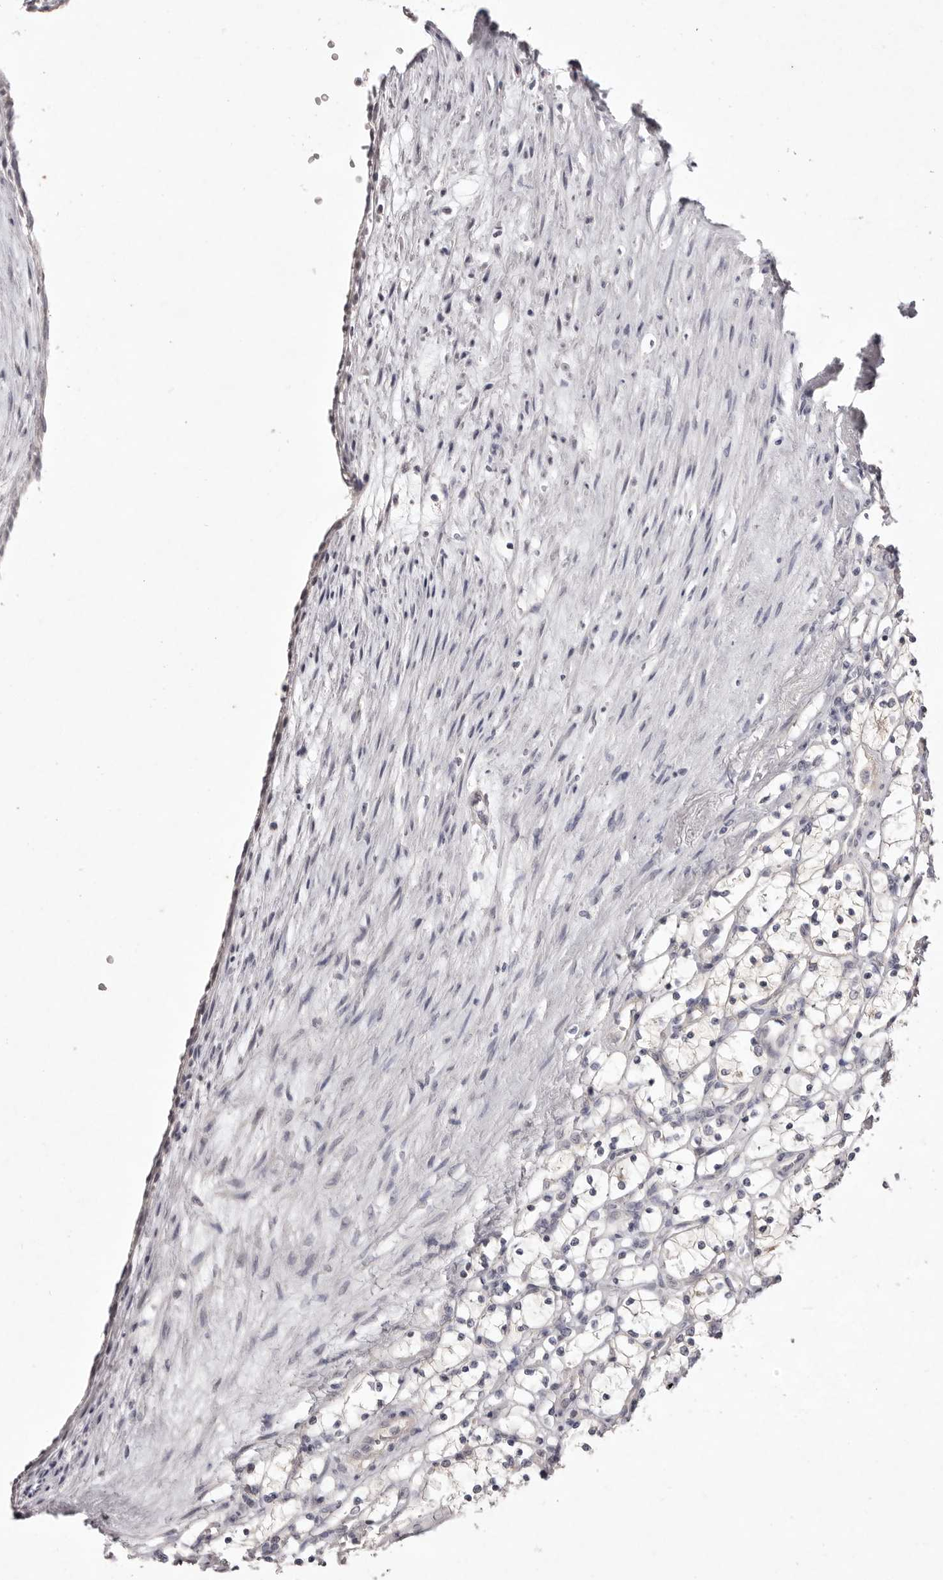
{"staining": {"intensity": "negative", "quantity": "none", "location": "none"}, "tissue": "renal cancer", "cell_type": "Tumor cells", "image_type": "cancer", "snomed": [{"axis": "morphology", "description": "Adenocarcinoma, NOS"}, {"axis": "topography", "description": "Kidney"}], "caption": "High power microscopy histopathology image of an IHC photomicrograph of renal adenocarcinoma, revealing no significant positivity in tumor cells.", "gene": "GARNL3", "patient": {"sex": "female", "age": 69}}